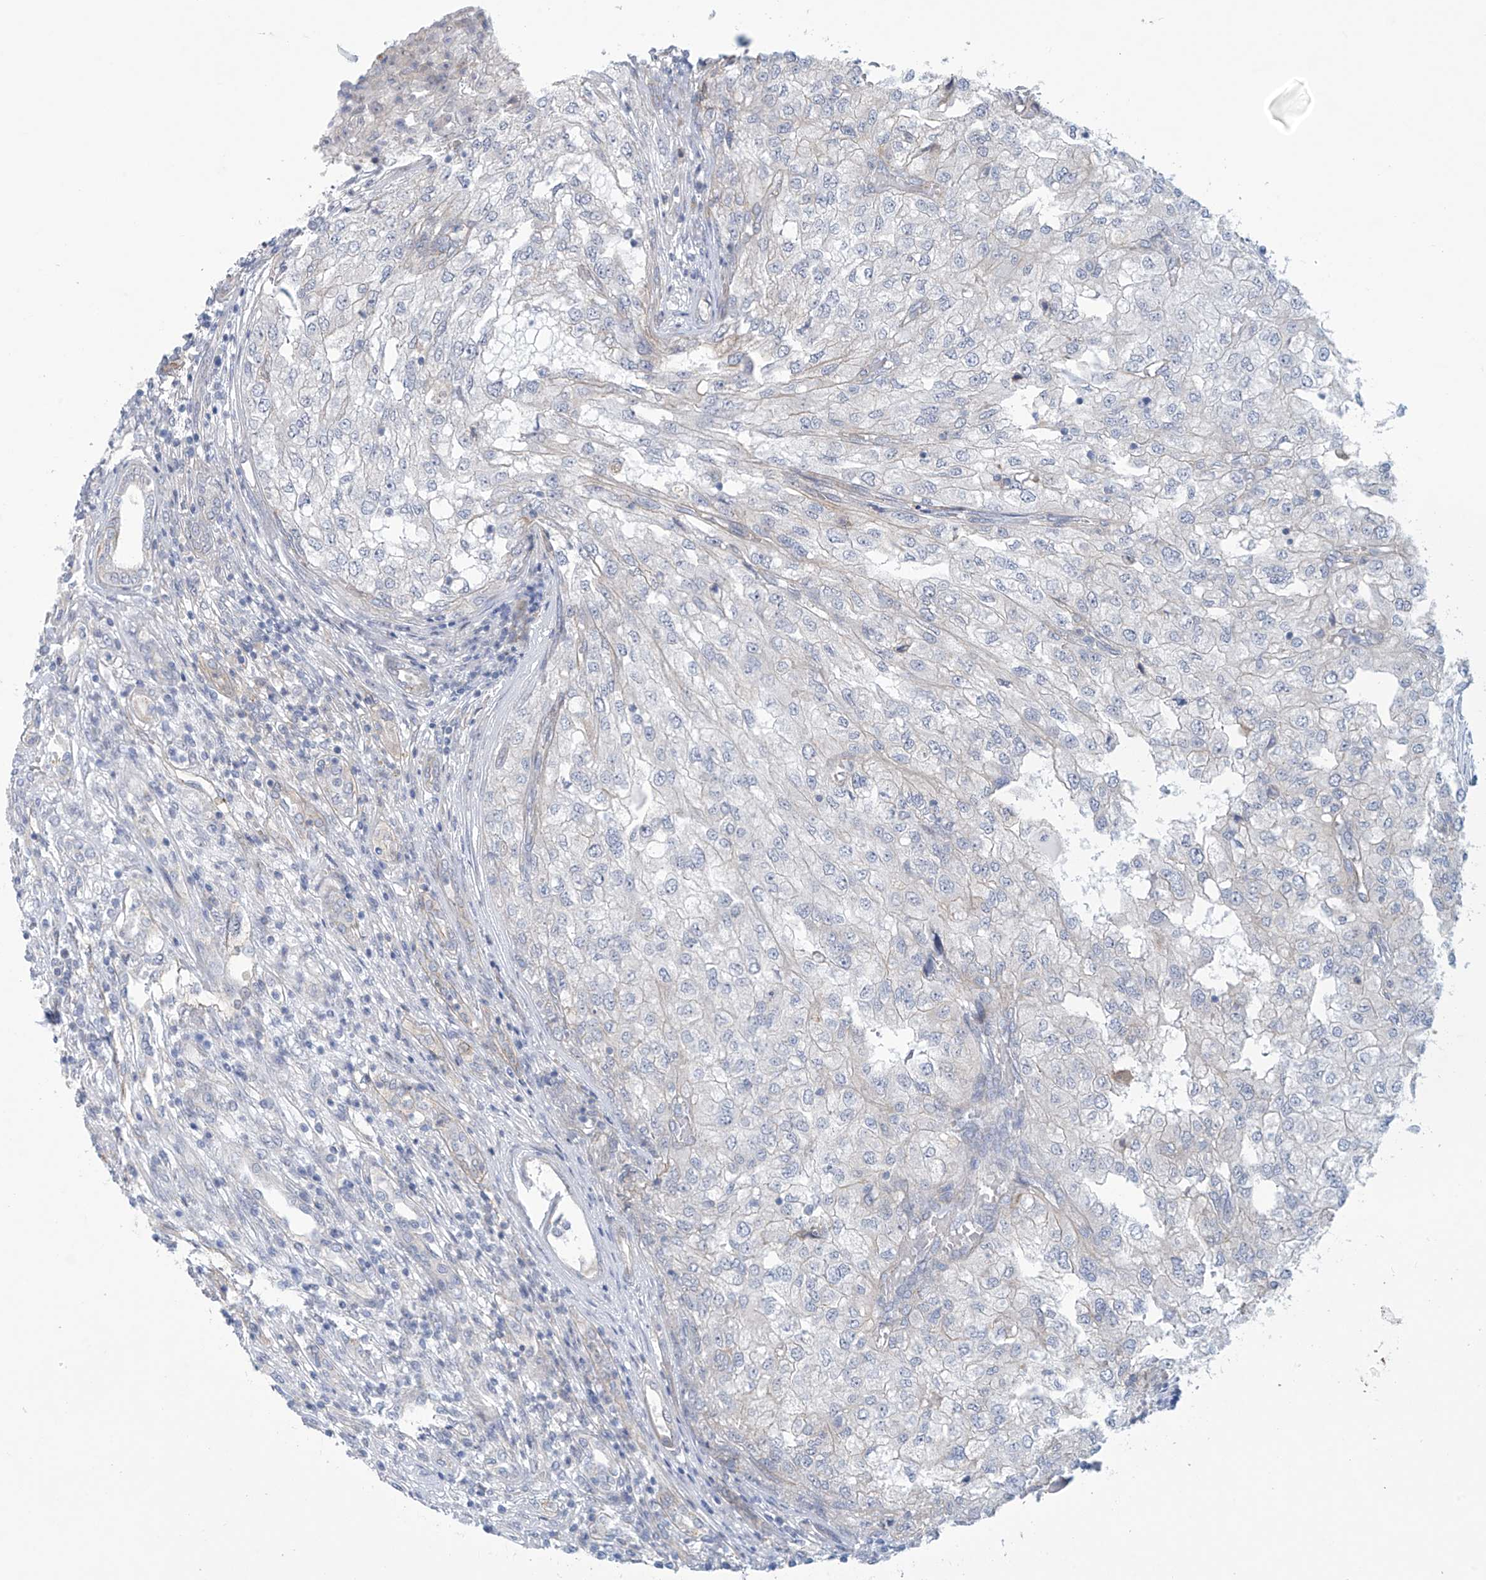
{"staining": {"intensity": "negative", "quantity": "none", "location": "none"}, "tissue": "renal cancer", "cell_type": "Tumor cells", "image_type": "cancer", "snomed": [{"axis": "morphology", "description": "Adenocarcinoma, NOS"}, {"axis": "topography", "description": "Kidney"}], "caption": "IHC micrograph of neoplastic tissue: human renal cancer (adenocarcinoma) stained with DAB exhibits no significant protein positivity in tumor cells. The staining was performed using DAB (3,3'-diaminobenzidine) to visualize the protein expression in brown, while the nuclei were stained in blue with hematoxylin (Magnification: 20x).", "gene": "ABHD13", "patient": {"sex": "female", "age": 54}}